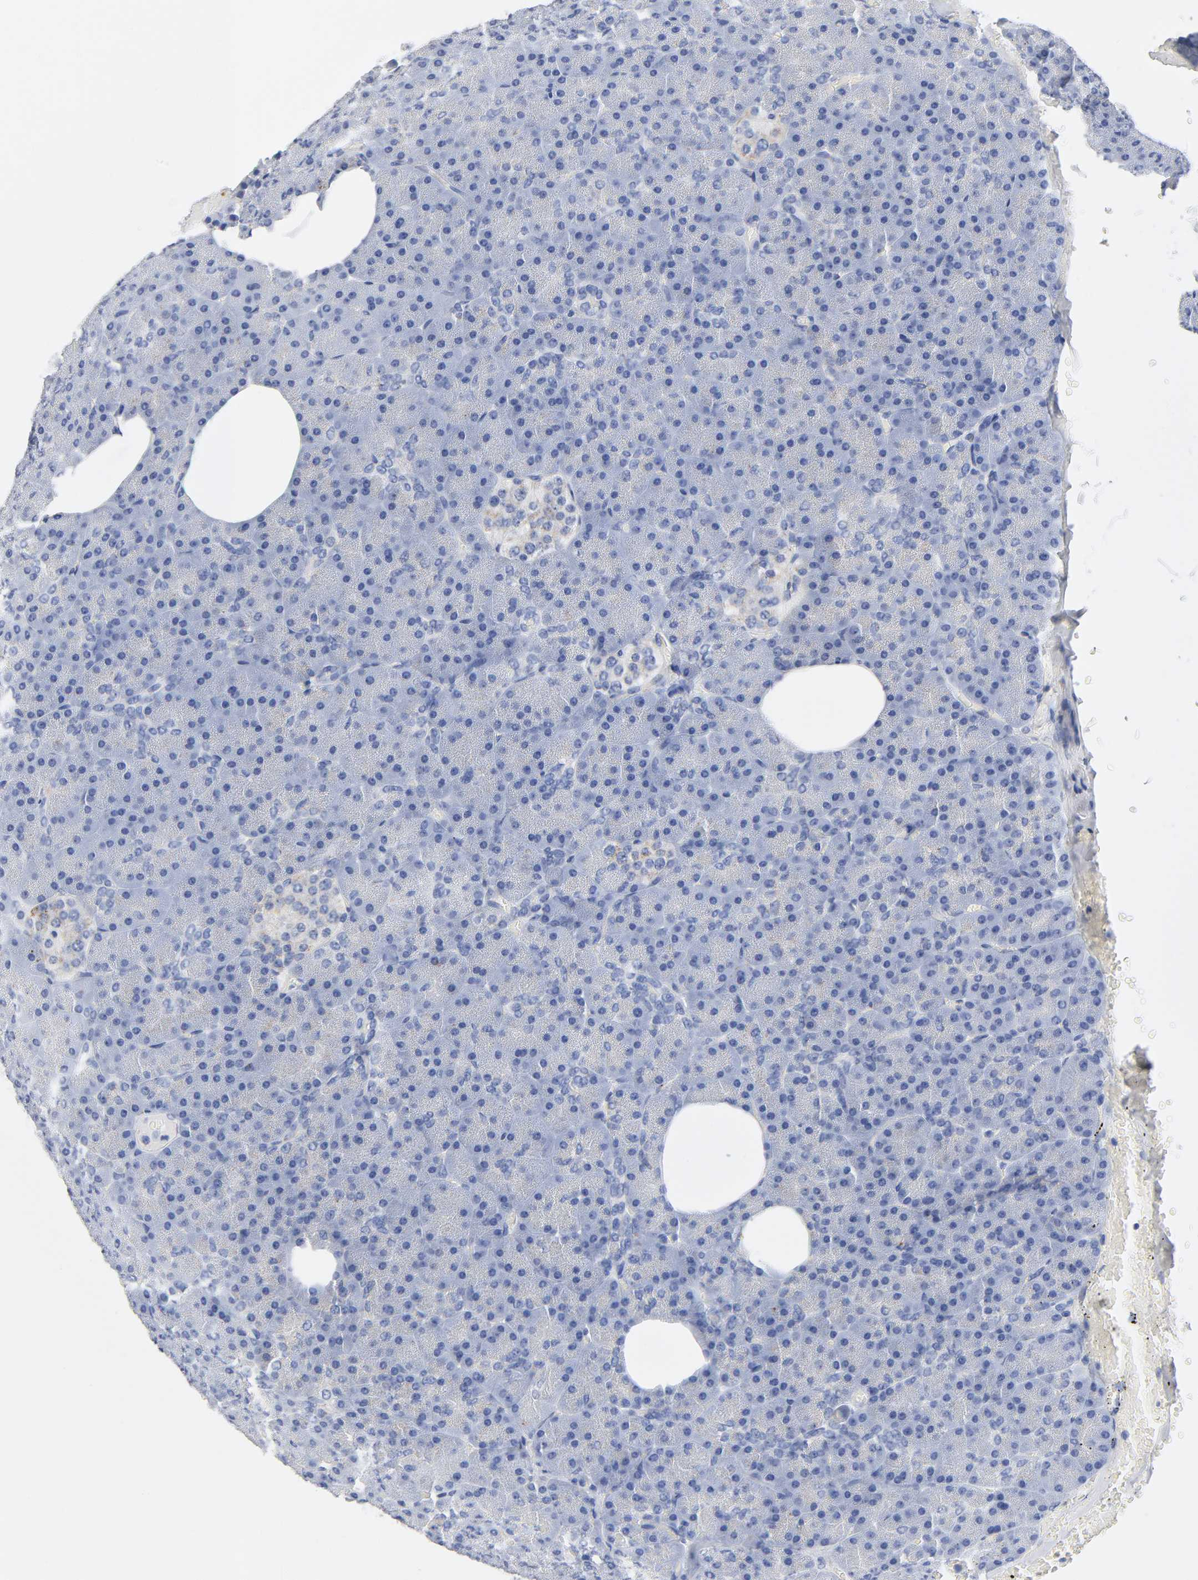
{"staining": {"intensity": "negative", "quantity": "none", "location": "none"}, "tissue": "pancreas", "cell_type": "Exocrine glandular cells", "image_type": "normal", "snomed": [{"axis": "morphology", "description": "Normal tissue, NOS"}, {"axis": "topography", "description": "Pancreas"}], "caption": "Immunohistochemical staining of benign pancreas demonstrates no significant positivity in exocrine glandular cells. (Immunohistochemistry, brightfield microscopy, high magnification).", "gene": "PLP1", "patient": {"sex": "female", "age": 35}}